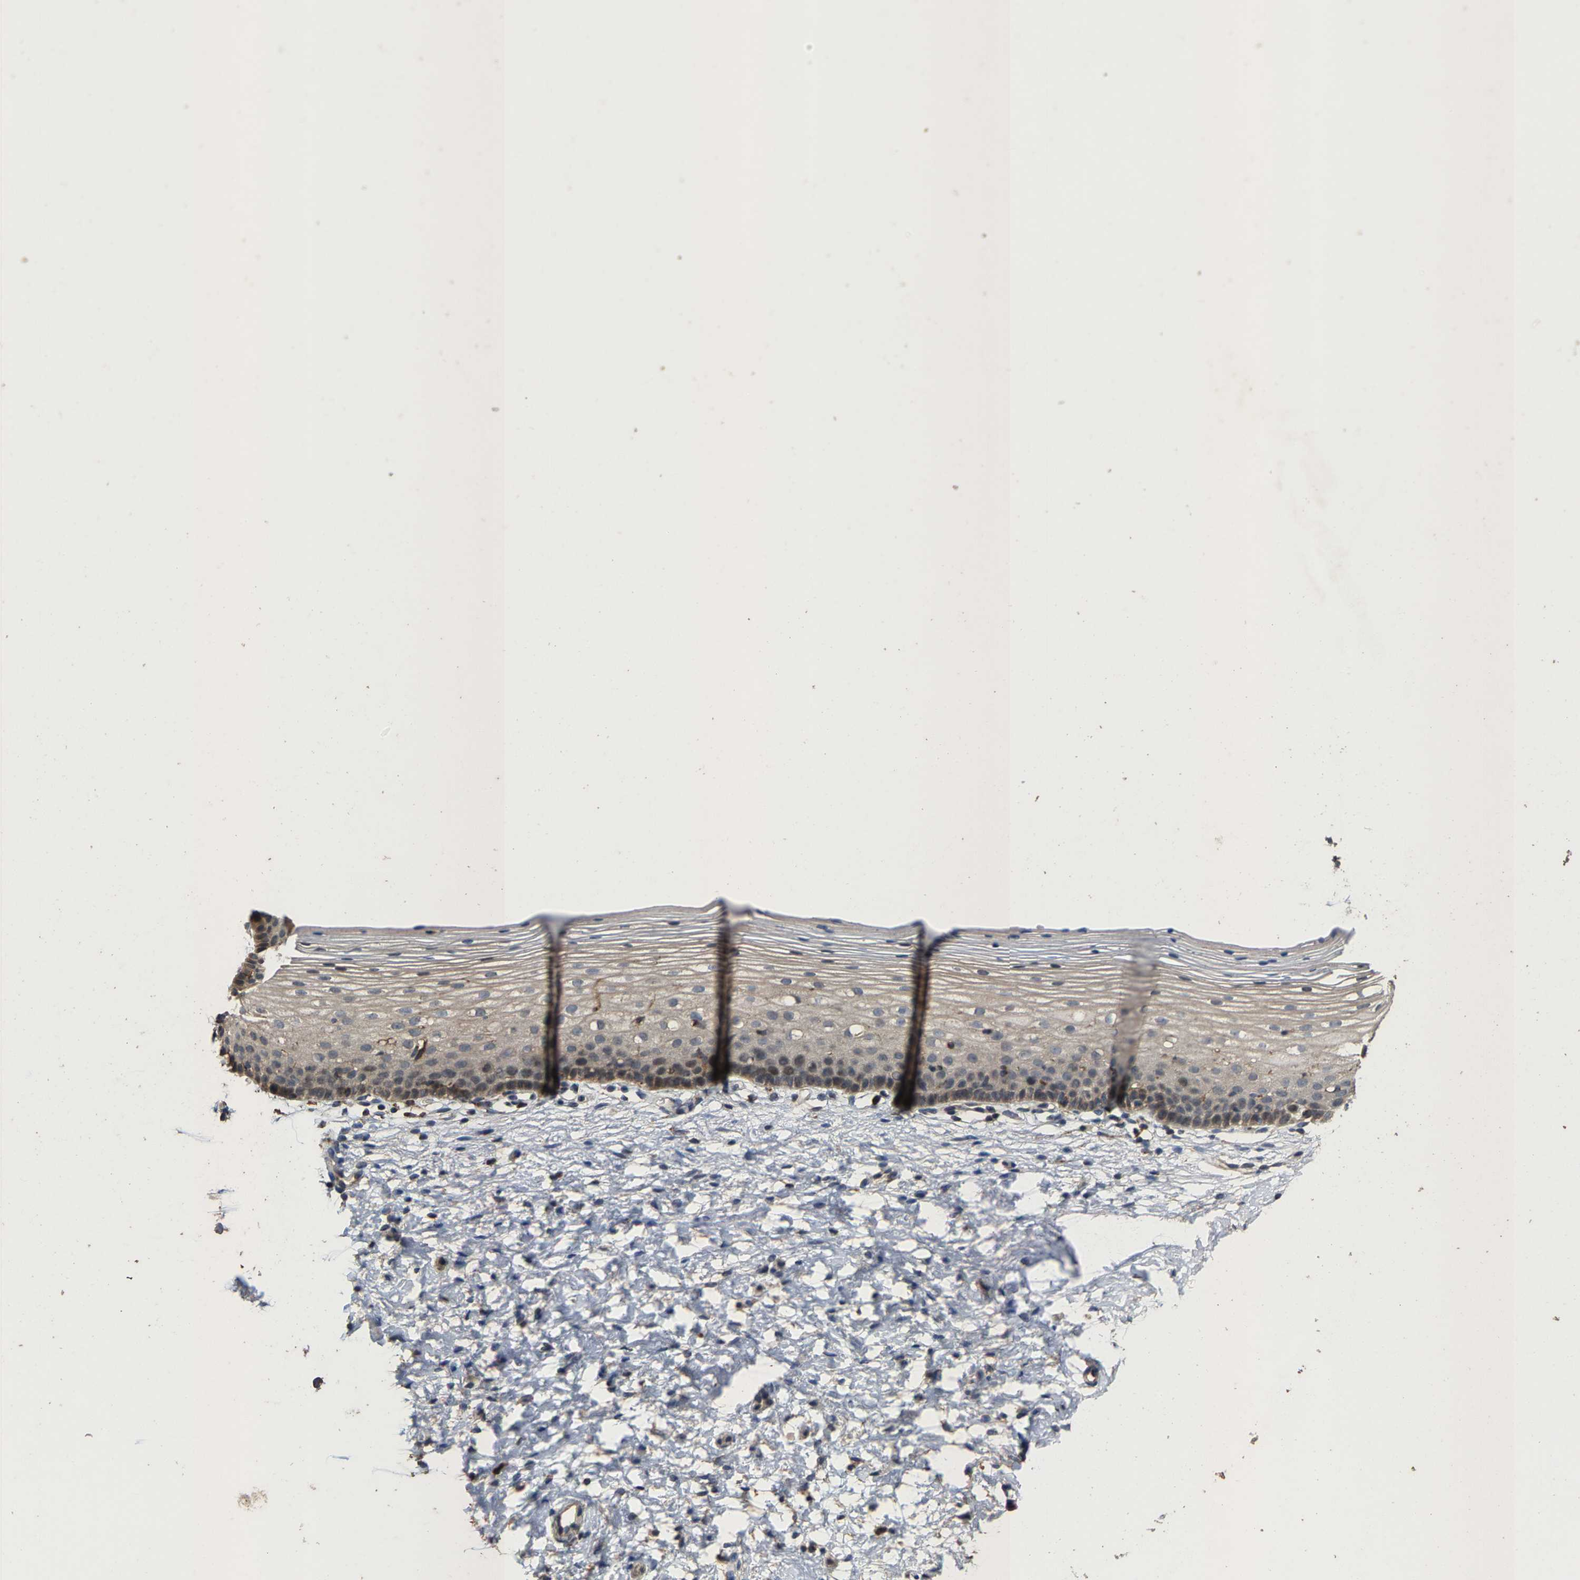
{"staining": {"intensity": "weak", "quantity": ">75%", "location": "cytoplasmic/membranous"}, "tissue": "cervix", "cell_type": "Glandular cells", "image_type": "normal", "snomed": [{"axis": "morphology", "description": "Normal tissue, NOS"}, {"axis": "topography", "description": "Cervix"}], "caption": "A brown stain labels weak cytoplasmic/membranous staining of a protein in glandular cells of benign cervix.", "gene": "TDRKH", "patient": {"sex": "female", "age": 72}}